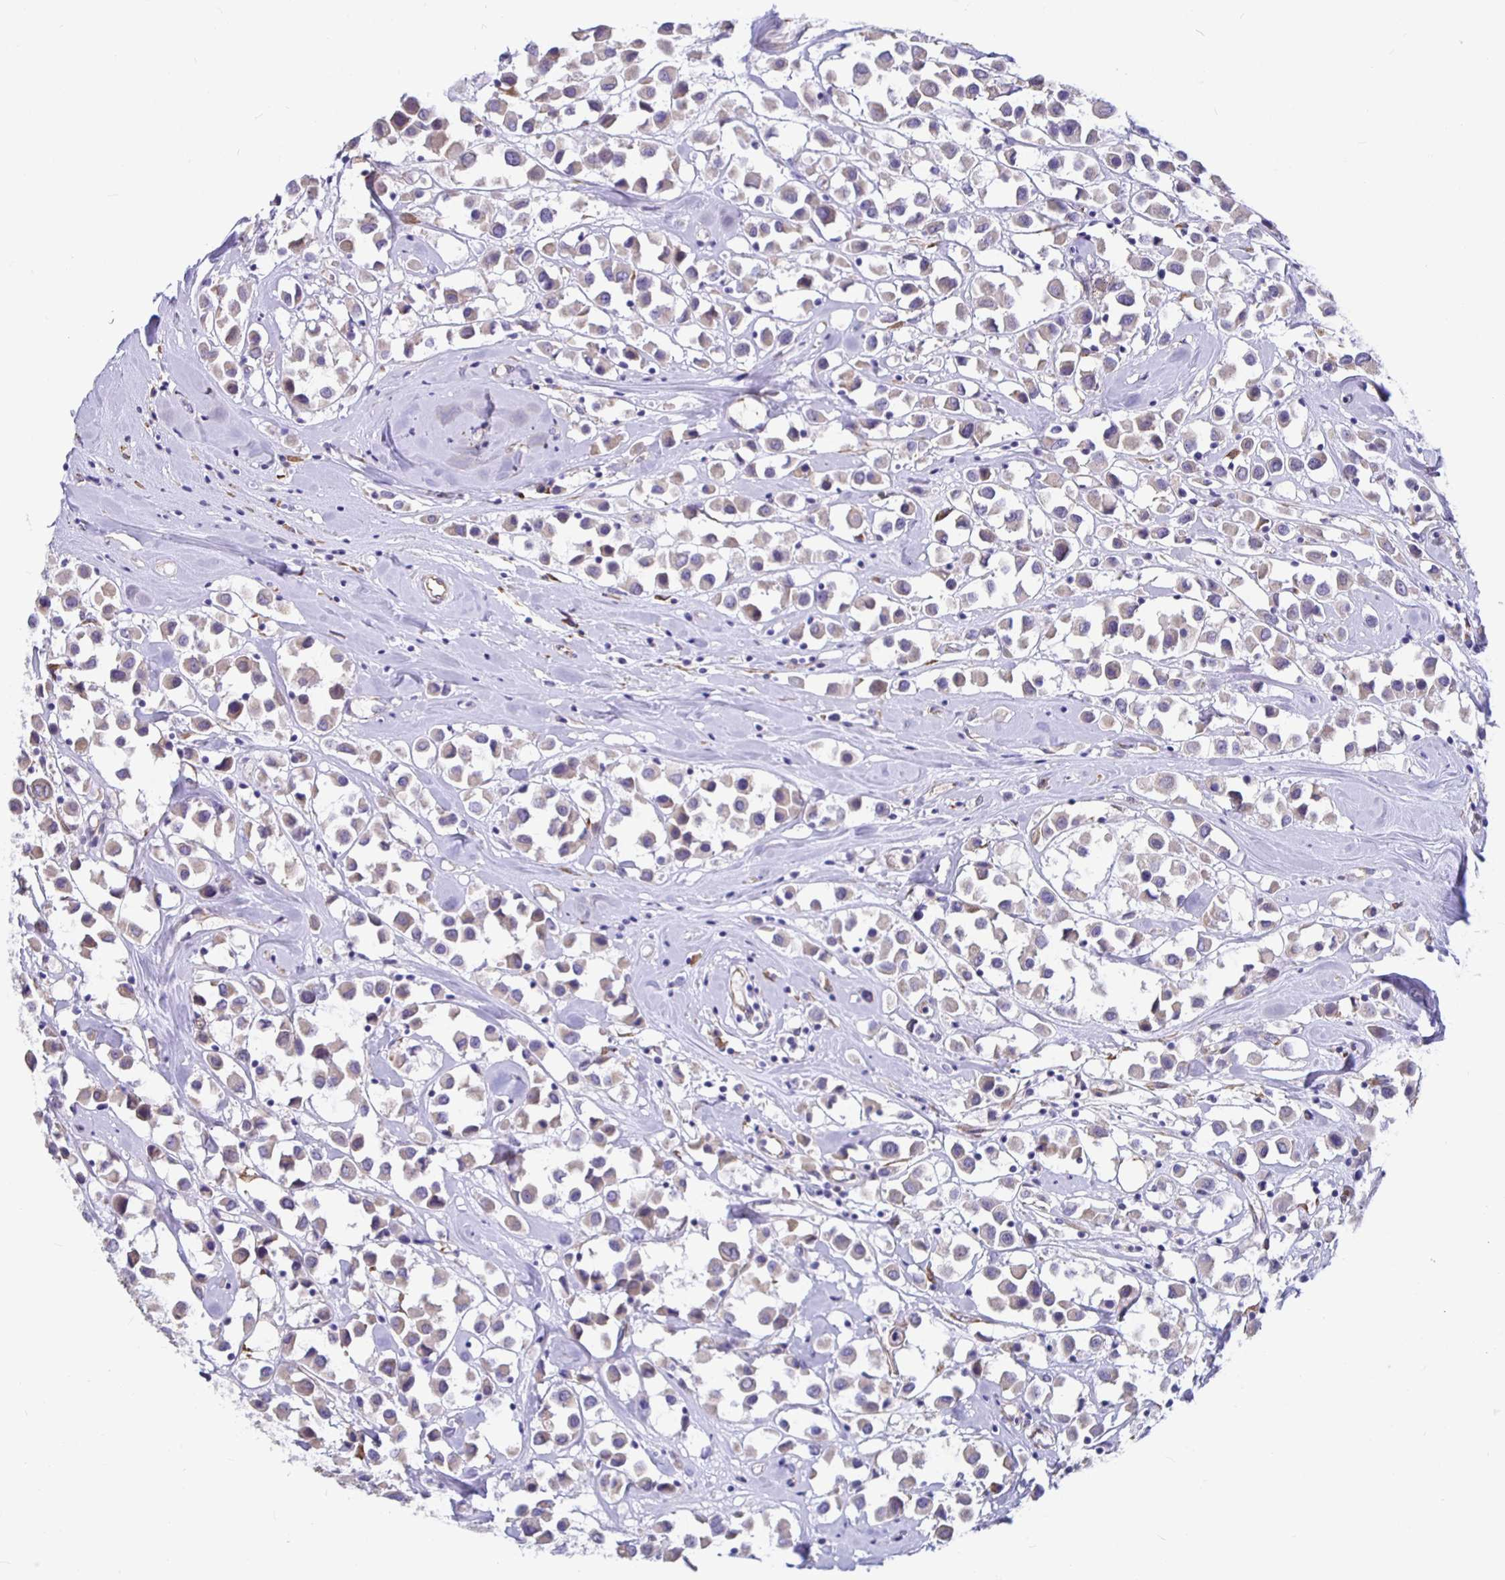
{"staining": {"intensity": "weak", "quantity": "25%-75%", "location": "cytoplasmic/membranous"}, "tissue": "breast cancer", "cell_type": "Tumor cells", "image_type": "cancer", "snomed": [{"axis": "morphology", "description": "Duct carcinoma"}, {"axis": "topography", "description": "Breast"}], "caption": "Breast cancer (invasive ductal carcinoma) stained with a protein marker exhibits weak staining in tumor cells.", "gene": "DNAI2", "patient": {"sex": "female", "age": 61}}